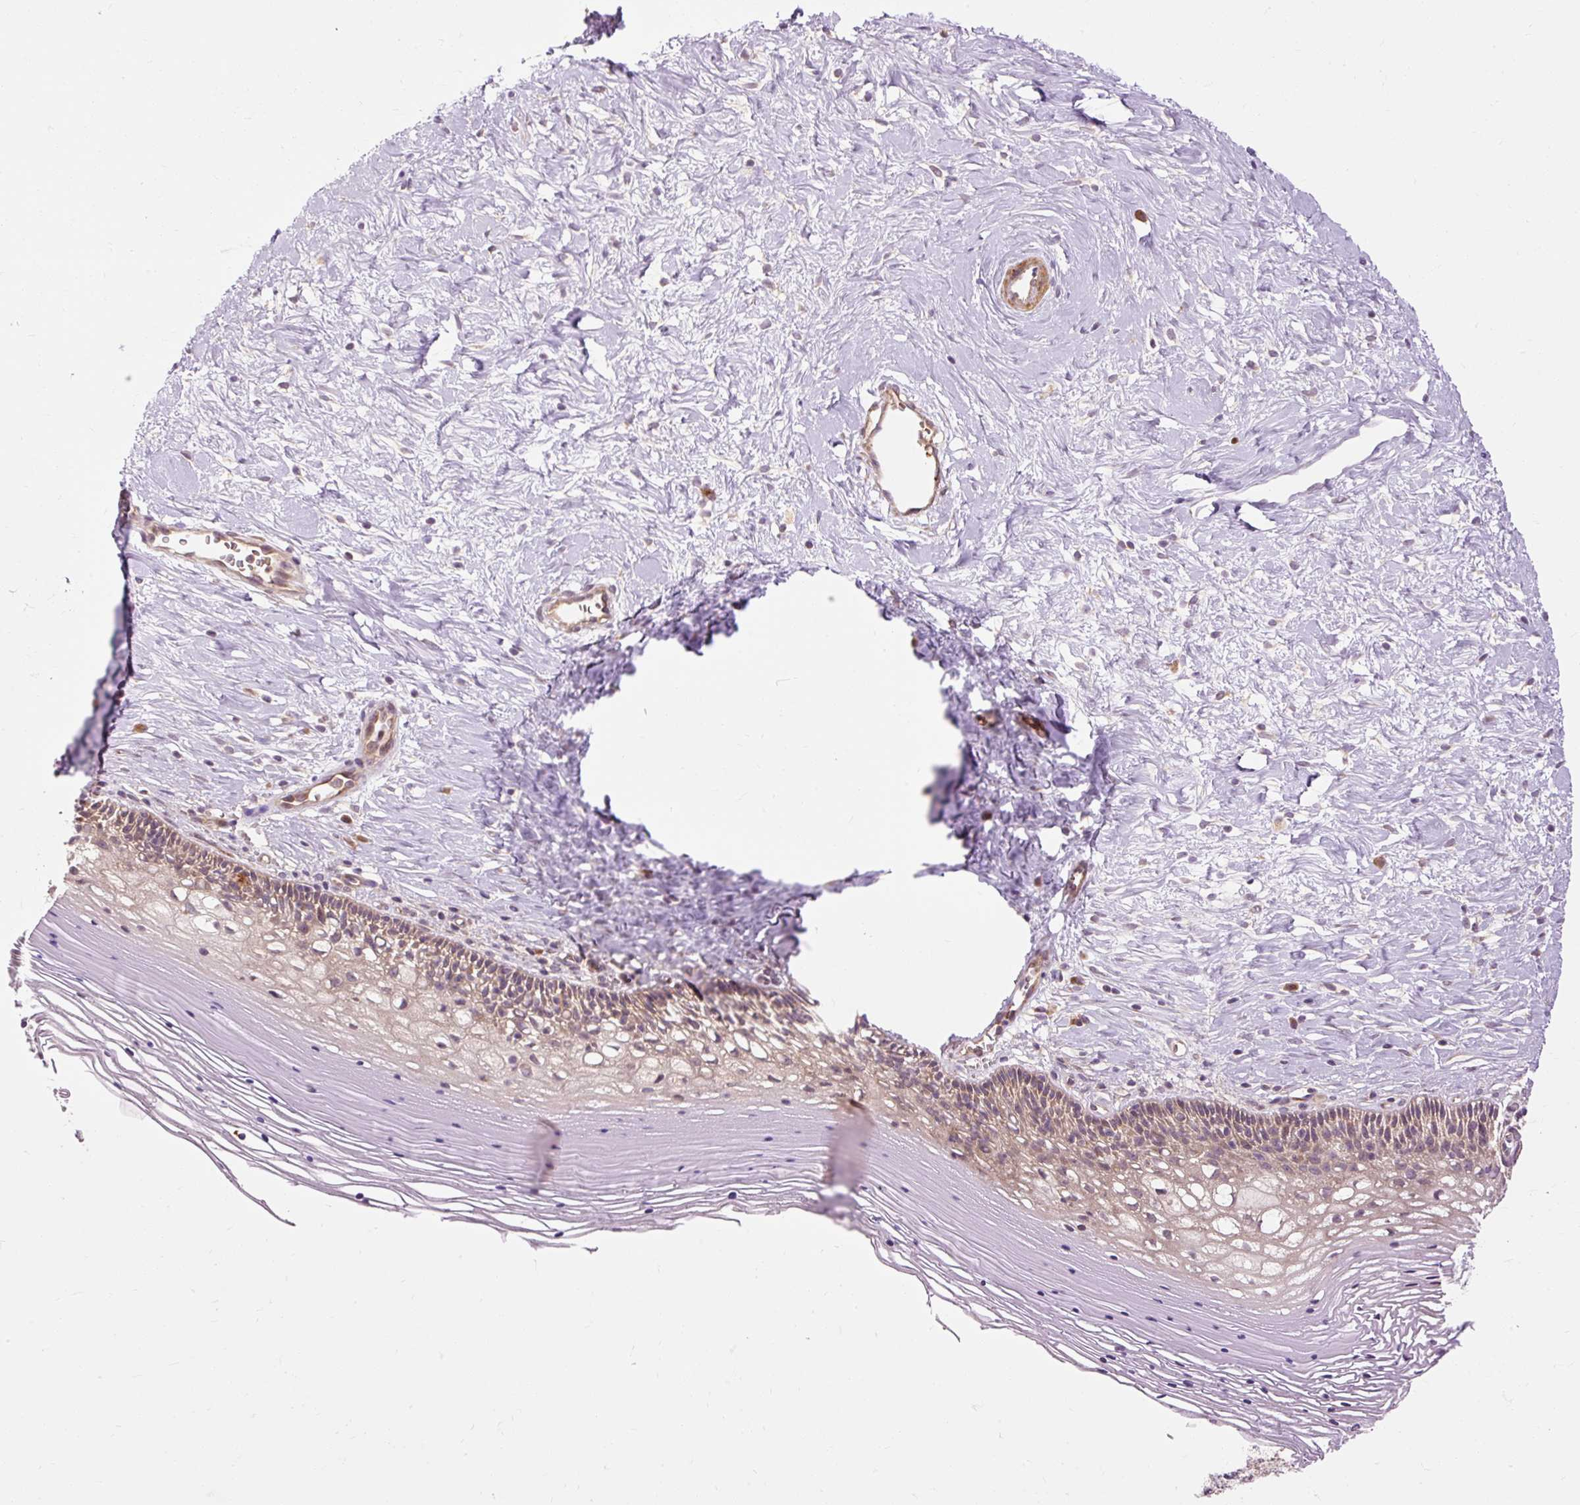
{"staining": {"intensity": "moderate", "quantity": "25%-75%", "location": "cytoplasmic/membranous"}, "tissue": "cervix", "cell_type": "Glandular cells", "image_type": "normal", "snomed": [{"axis": "morphology", "description": "Normal tissue, NOS"}, {"axis": "topography", "description": "Cervix"}], "caption": "Unremarkable cervix shows moderate cytoplasmic/membranous expression in about 25%-75% of glandular cells, visualized by immunohistochemistry.", "gene": "RIPOR3", "patient": {"sex": "female", "age": 36}}